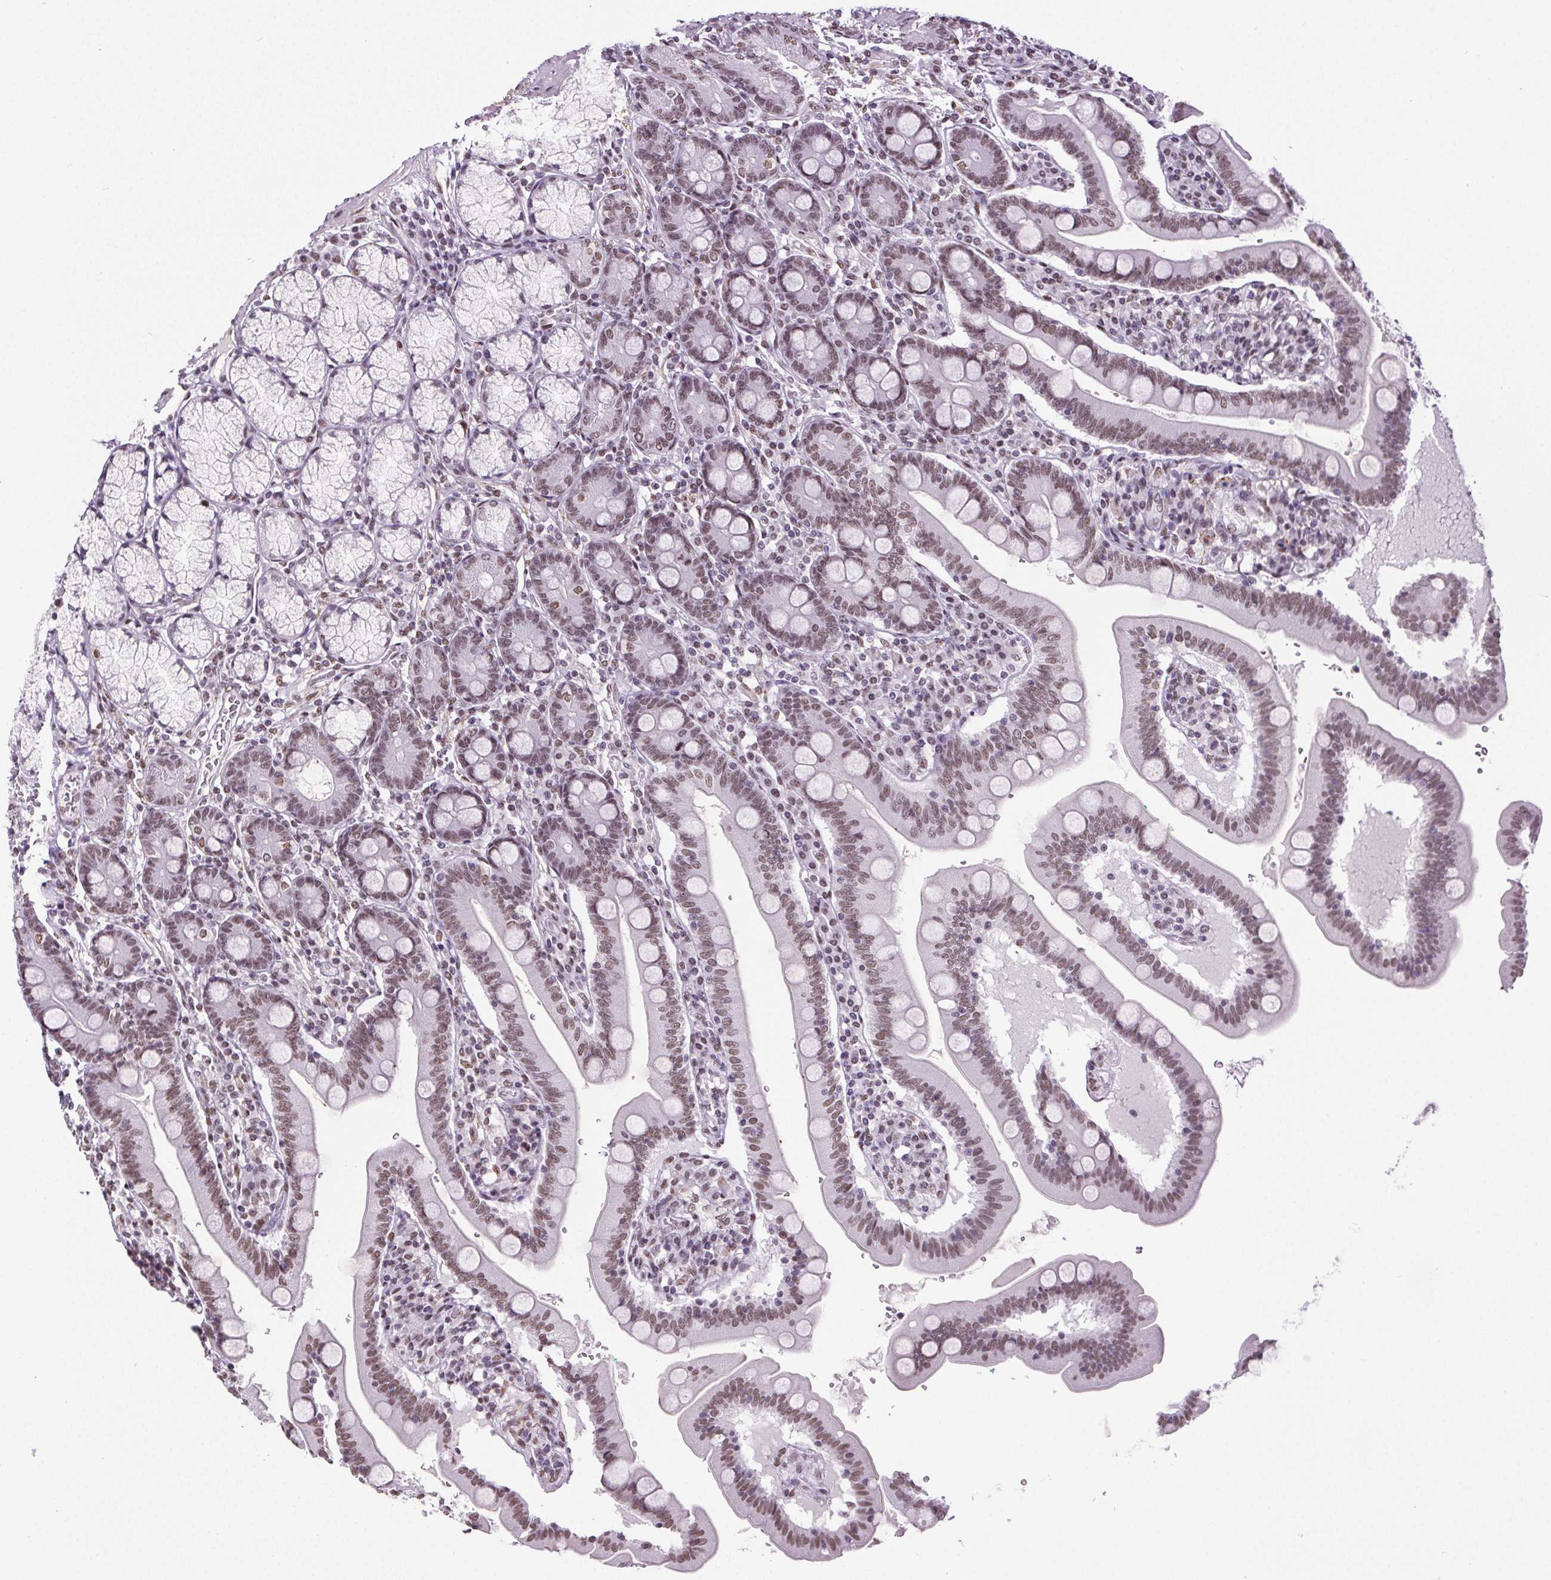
{"staining": {"intensity": "moderate", "quantity": ">75%", "location": "nuclear"}, "tissue": "duodenum", "cell_type": "Glandular cells", "image_type": "normal", "snomed": [{"axis": "morphology", "description": "Normal tissue, NOS"}, {"axis": "topography", "description": "Duodenum"}], "caption": "A brown stain shows moderate nuclear positivity of a protein in glandular cells of unremarkable duodenum. (Stains: DAB (3,3'-diaminobenzidine) in brown, nuclei in blue, Microscopy: brightfield microscopy at high magnification).", "gene": "GP6", "patient": {"sex": "female", "age": 67}}